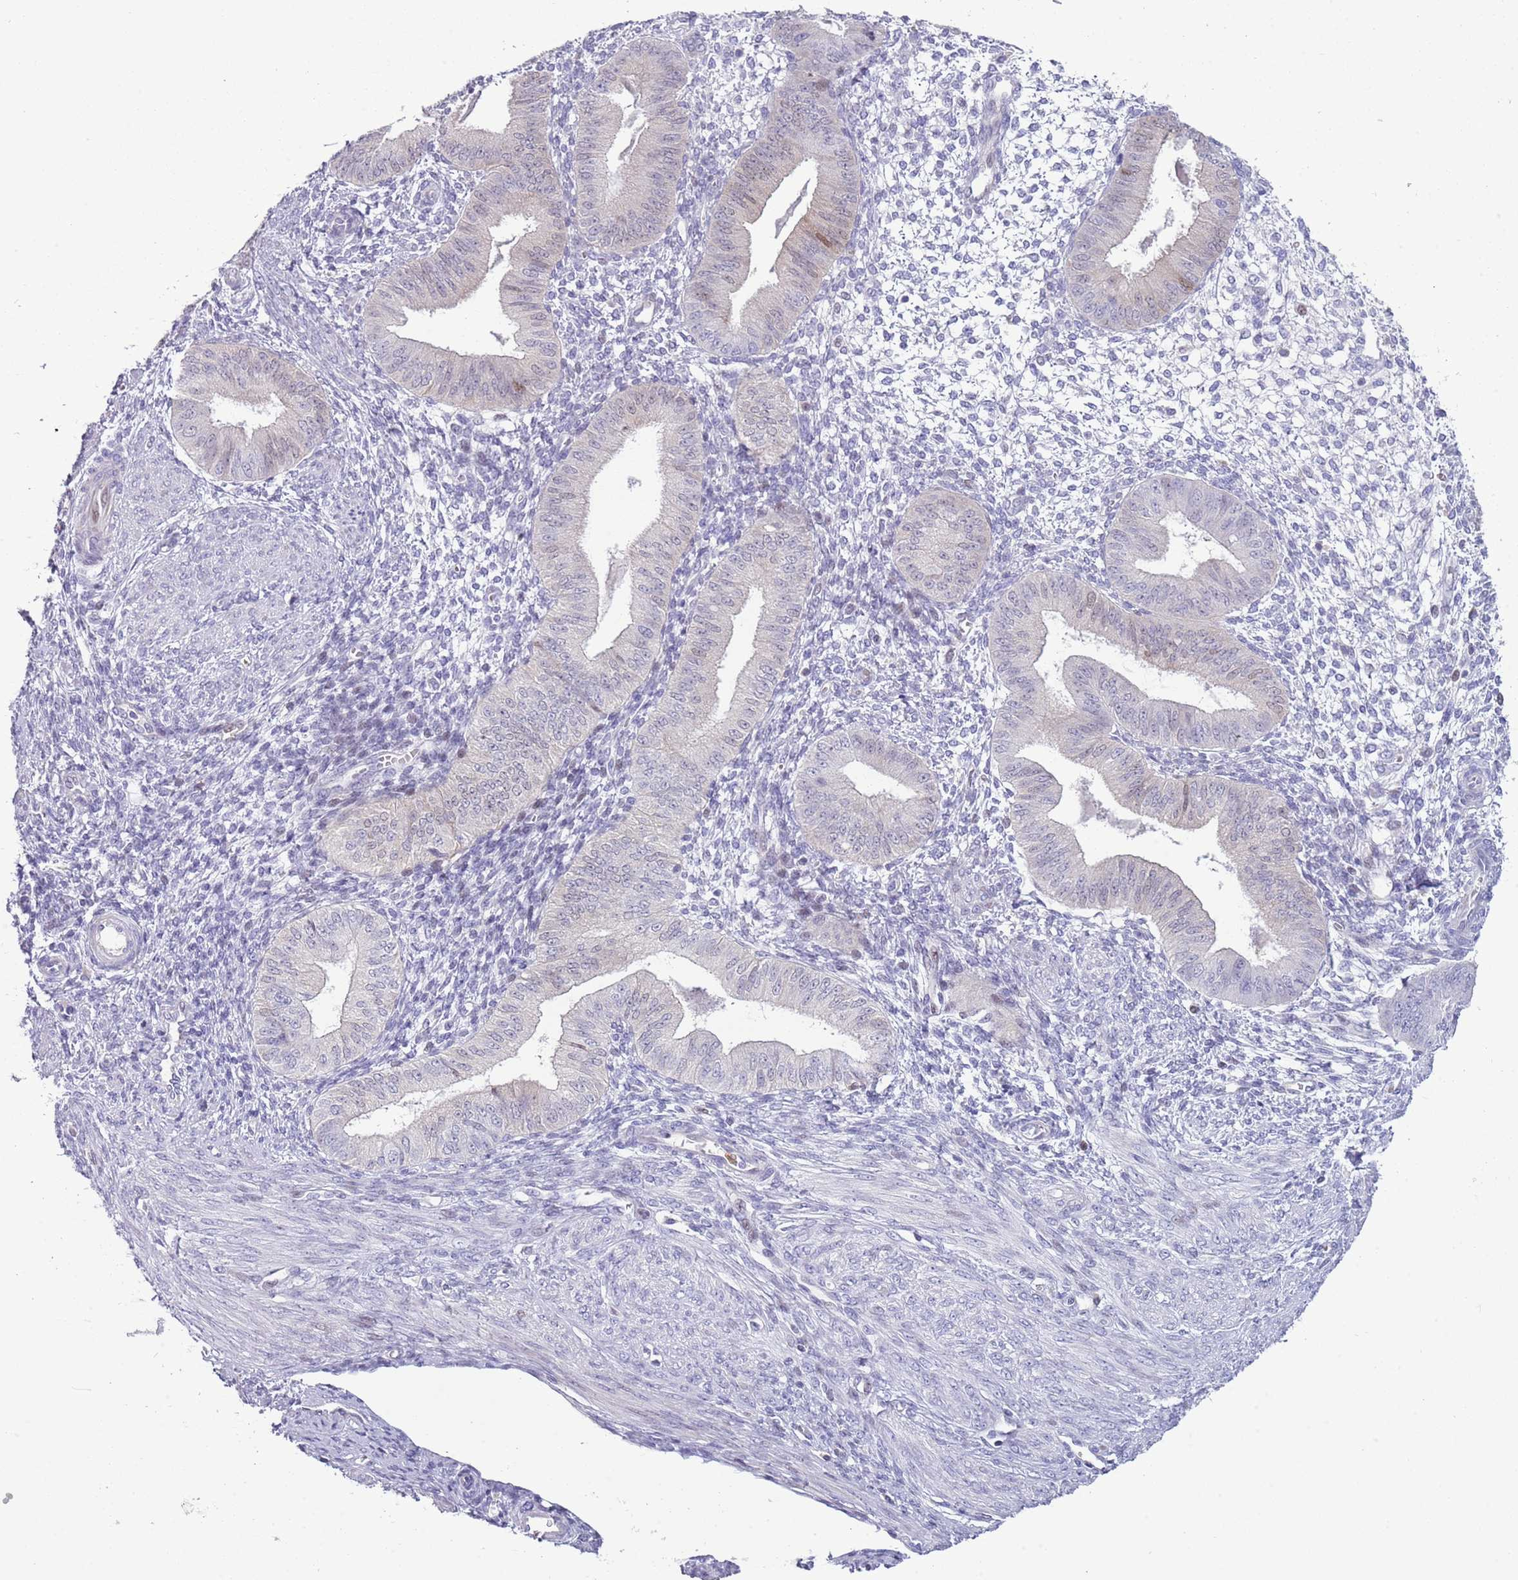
{"staining": {"intensity": "negative", "quantity": "none", "location": "none"}, "tissue": "endometrium", "cell_type": "Cells in endometrial stroma", "image_type": "normal", "snomed": [{"axis": "morphology", "description": "Normal tissue, NOS"}, {"axis": "topography", "description": "Endometrium"}], "caption": "Protein analysis of benign endometrium exhibits no significant positivity in cells in endometrial stroma.", "gene": "NBPF4", "patient": {"sex": "female", "age": 49}}